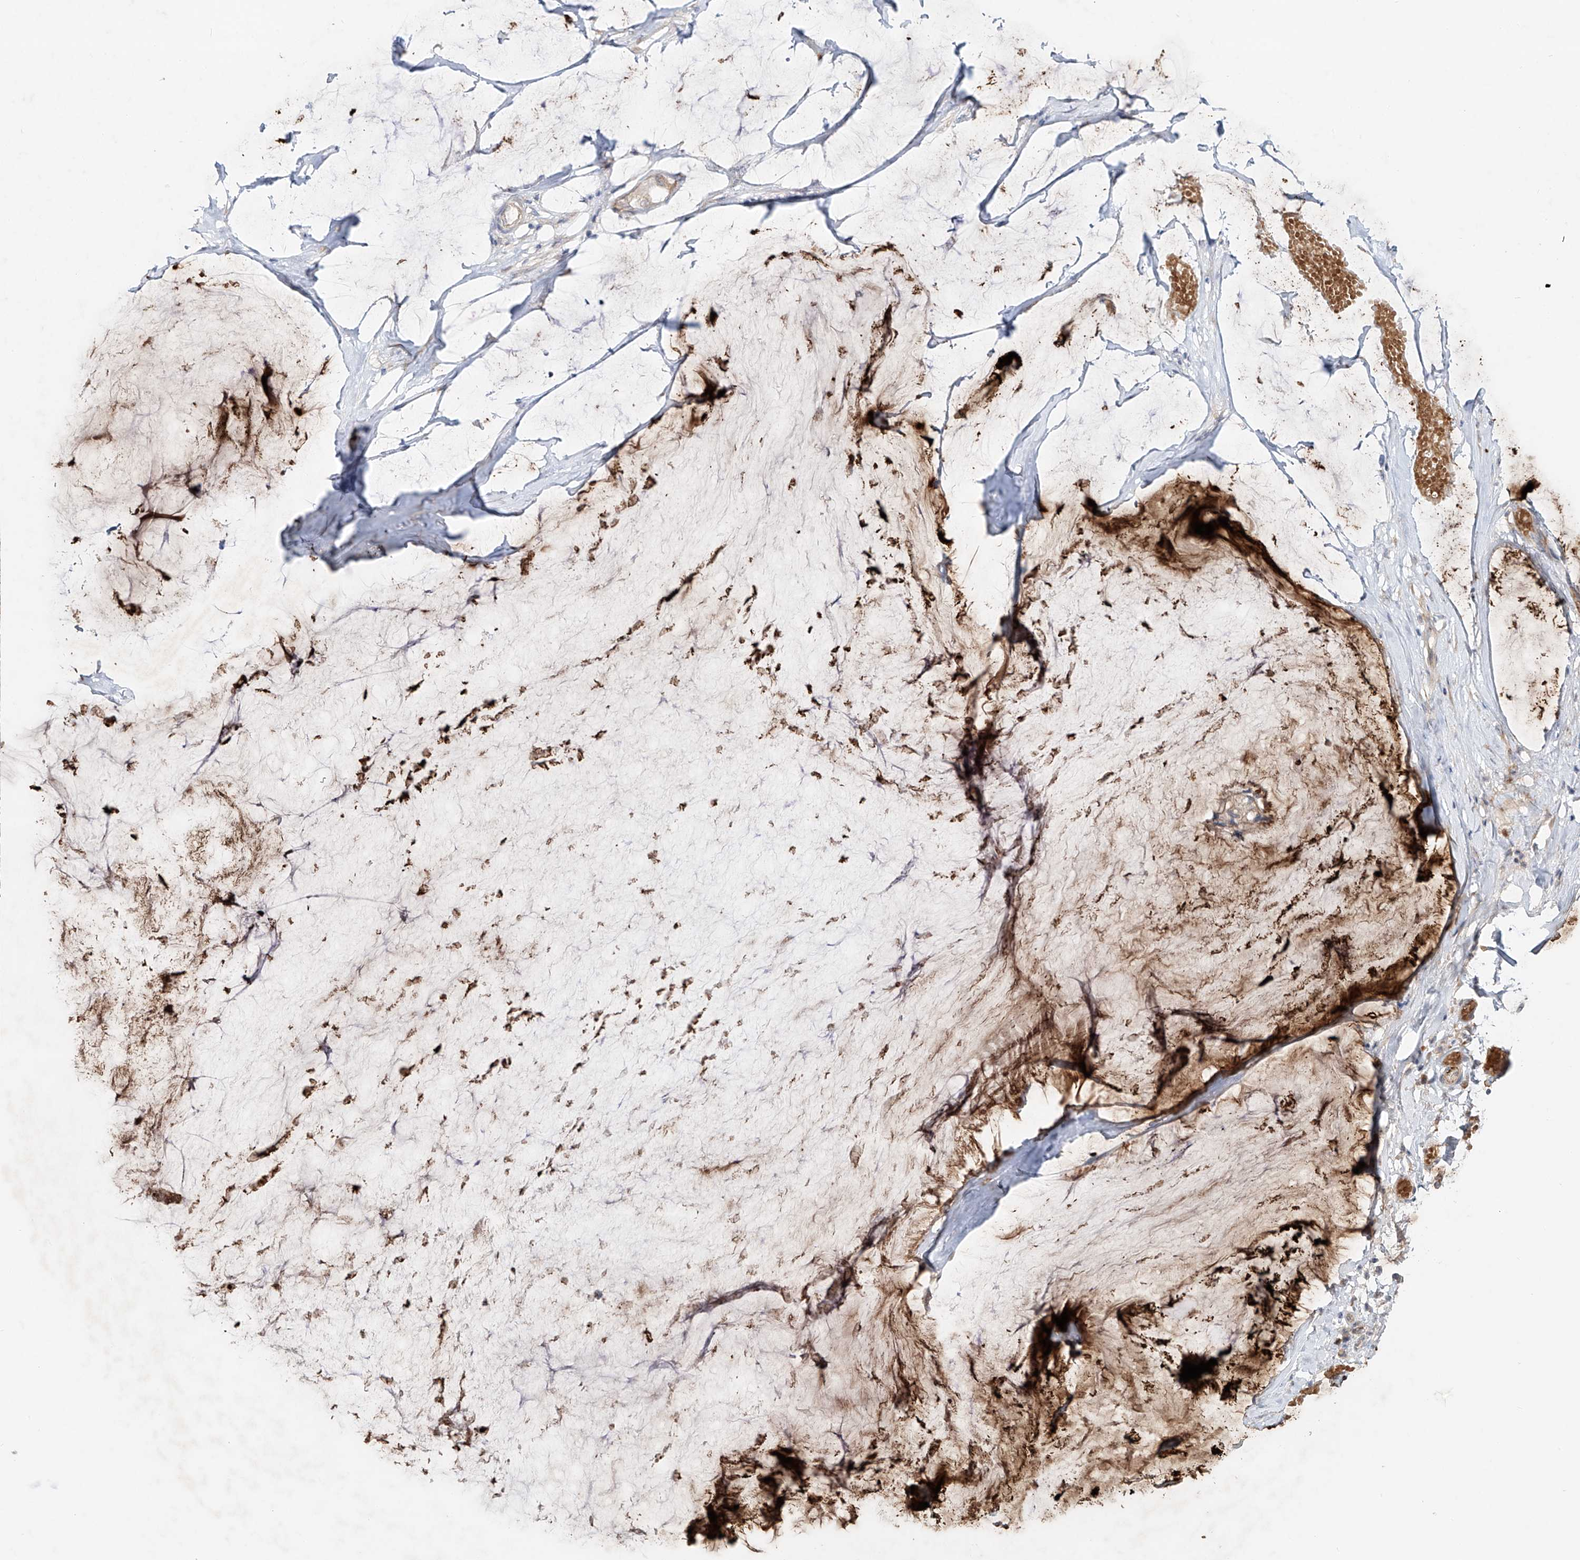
{"staining": {"intensity": "weak", "quantity": "<25%", "location": "cytoplasmic/membranous"}, "tissue": "ovarian cancer", "cell_type": "Tumor cells", "image_type": "cancer", "snomed": [{"axis": "morphology", "description": "Cystadenocarcinoma, mucinous, NOS"}, {"axis": "topography", "description": "Ovary"}], "caption": "Mucinous cystadenocarcinoma (ovarian) was stained to show a protein in brown. There is no significant positivity in tumor cells.", "gene": "TJAP1", "patient": {"sex": "female", "age": 39}}